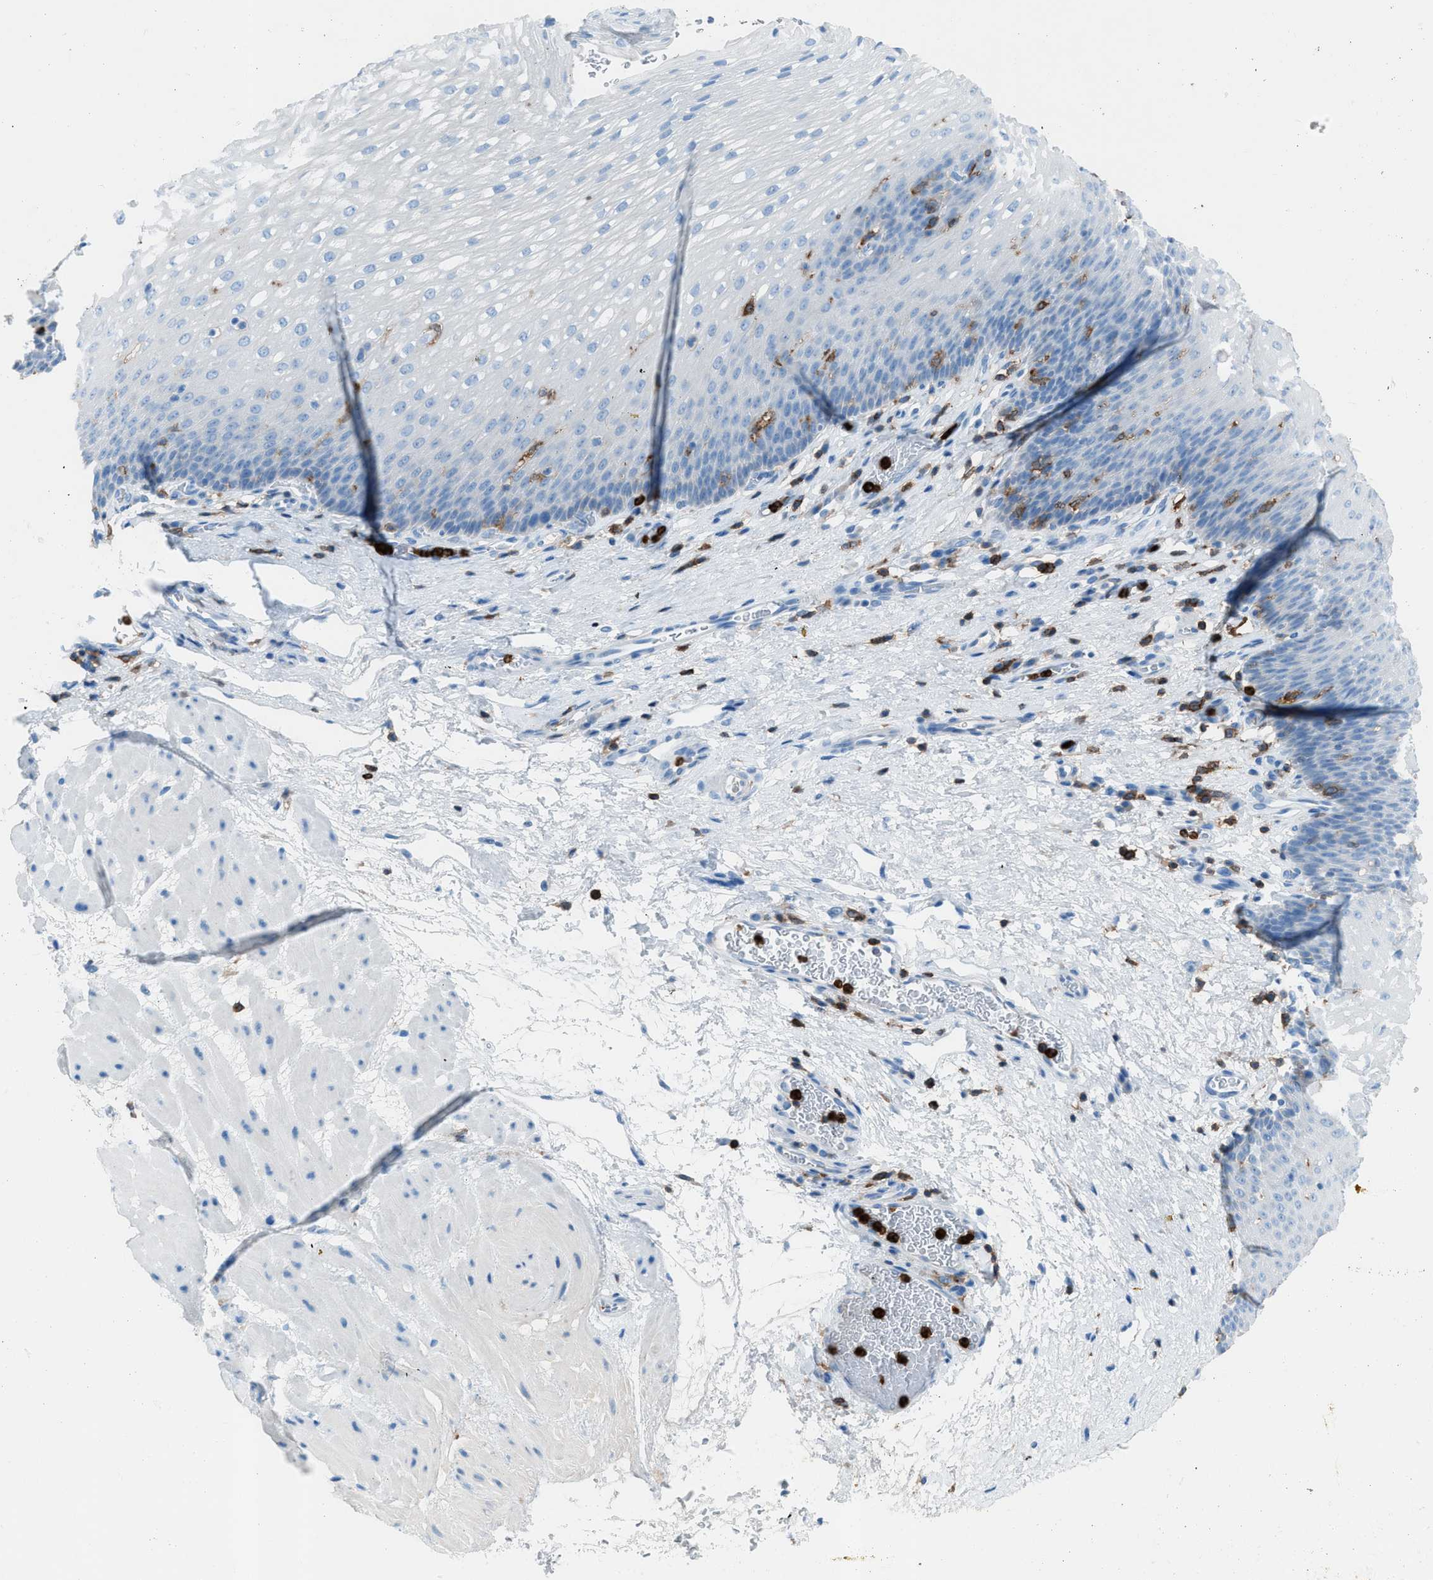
{"staining": {"intensity": "negative", "quantity": "none", "location": "none"}, "tissue": "esophagus", "cell_type": "Squamous epithelial cells", "image_type": "normal", "snomed": [{"axis": "morphology", "description": "Normal tissue, NOS"}, {"axis": "topography", "description": "Esophagus"}], "caption": "Immunohistochemistry of unremarkable esophagus demonstrates no expression in squamous epithelial cells. (Brightfield microscopy of DAB (3,3'-diaminobenzidine) IHC at high magnification).", "gene": "ITGB2", "patient": {"sex": "male", "age": 48}}